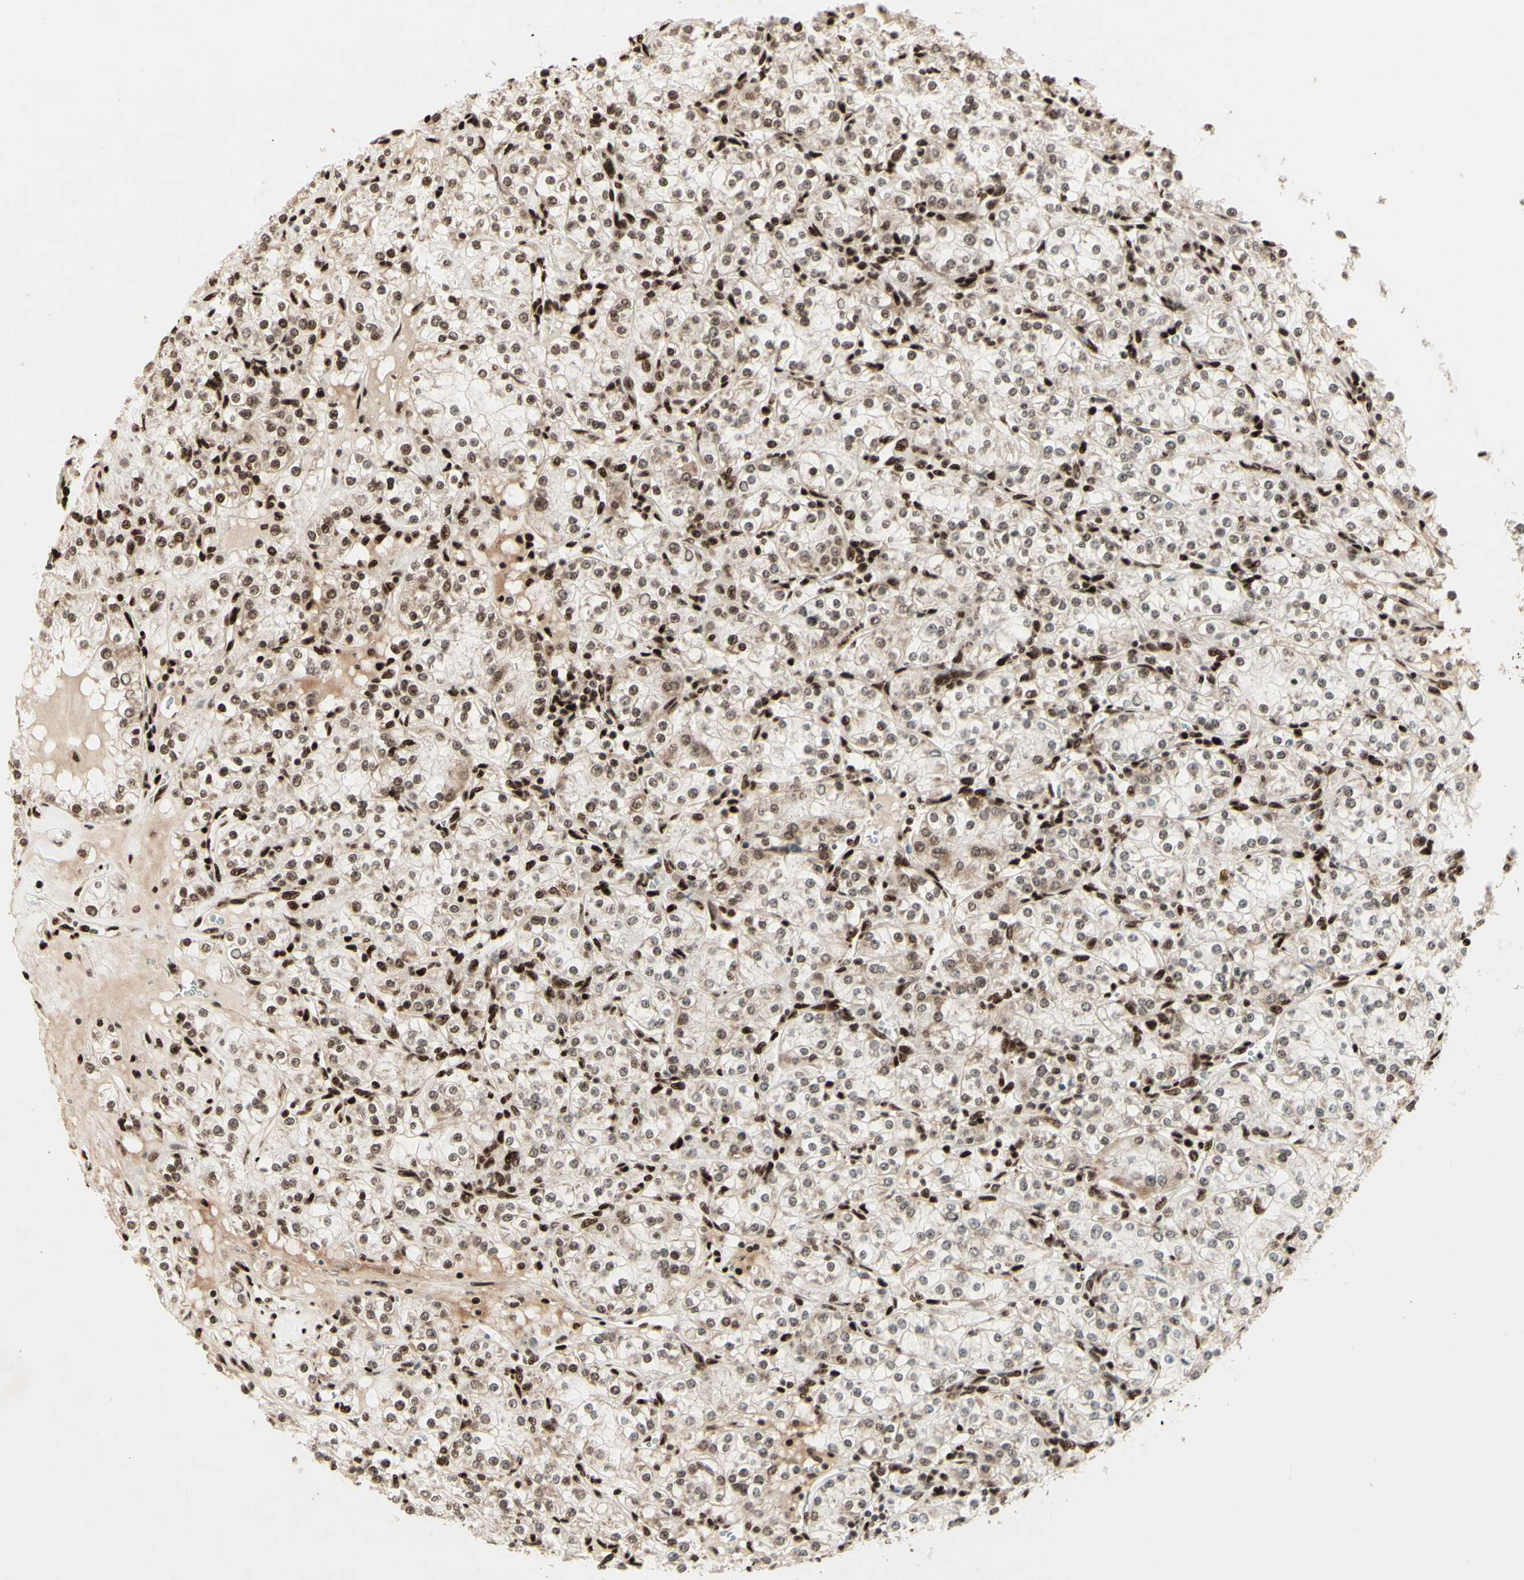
{"staining": {"intensity": "strong", "quantity": ">75%", "location": "nuclear"}, "tissue": "renal cancer", "cell_type": "Tumor cells", "image_type": "cancer", "snomed": [{"axis": "morphology", "description": "Adenocarcinoma, NOS"}, {"axis": "topography", "description": "Kidney"}], "caption": "Immunohistochemistry (IHC) (DAB) staining of human renal adenocarcinoma shows strong nuclear protein staining in about >75% of tumor cells.", "gene": "NR3C1", "patient": {"sex": "male", "age": 77}}